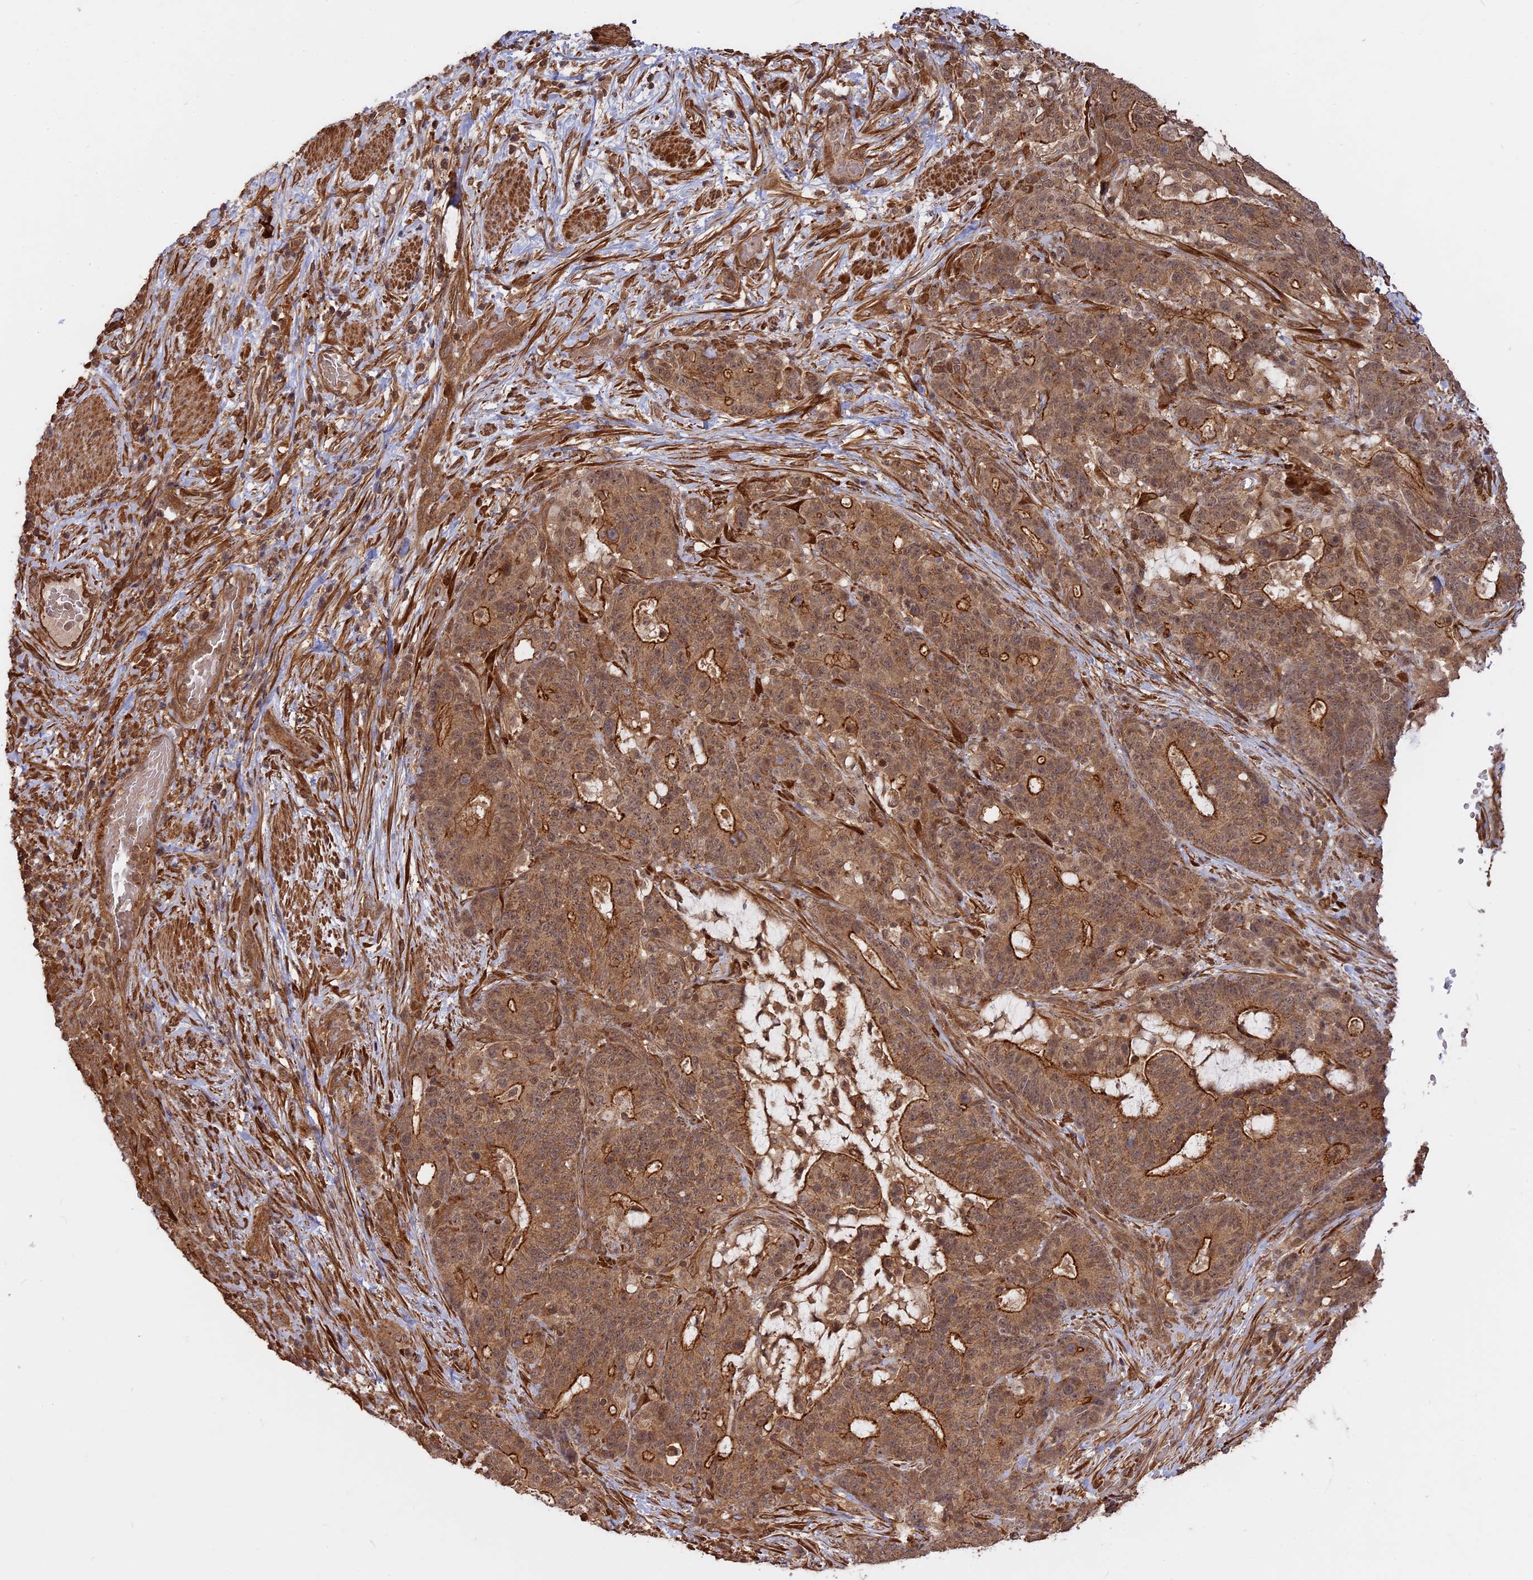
{"staining": {"intensity": "moderate", "quantity": ">75%", "location": "cytoplasmic/membranous"}, "tissue": "stomach cancer", "cell_type": "Tumor cells", "image_type": "cancer", "snomed": [{"axis": "morphology", "description": "Normal tissue, NOS"}, {"axis": "morphology", "description": "Adenocarcinoma, NOS"}, {"axis": "topography", "description": "Stomach"}], "caption": "Brown immunohistochemical staining in stomach adenocarcinoma exhibits moderate cytoplasmic/membranous positivity in approximately >75% of tumor cells. (DAB IHC, brown staining for protein, blue staining for nuclei).", "gene": "CCDC174", "patient": {"sex": "female", "age": 64}}